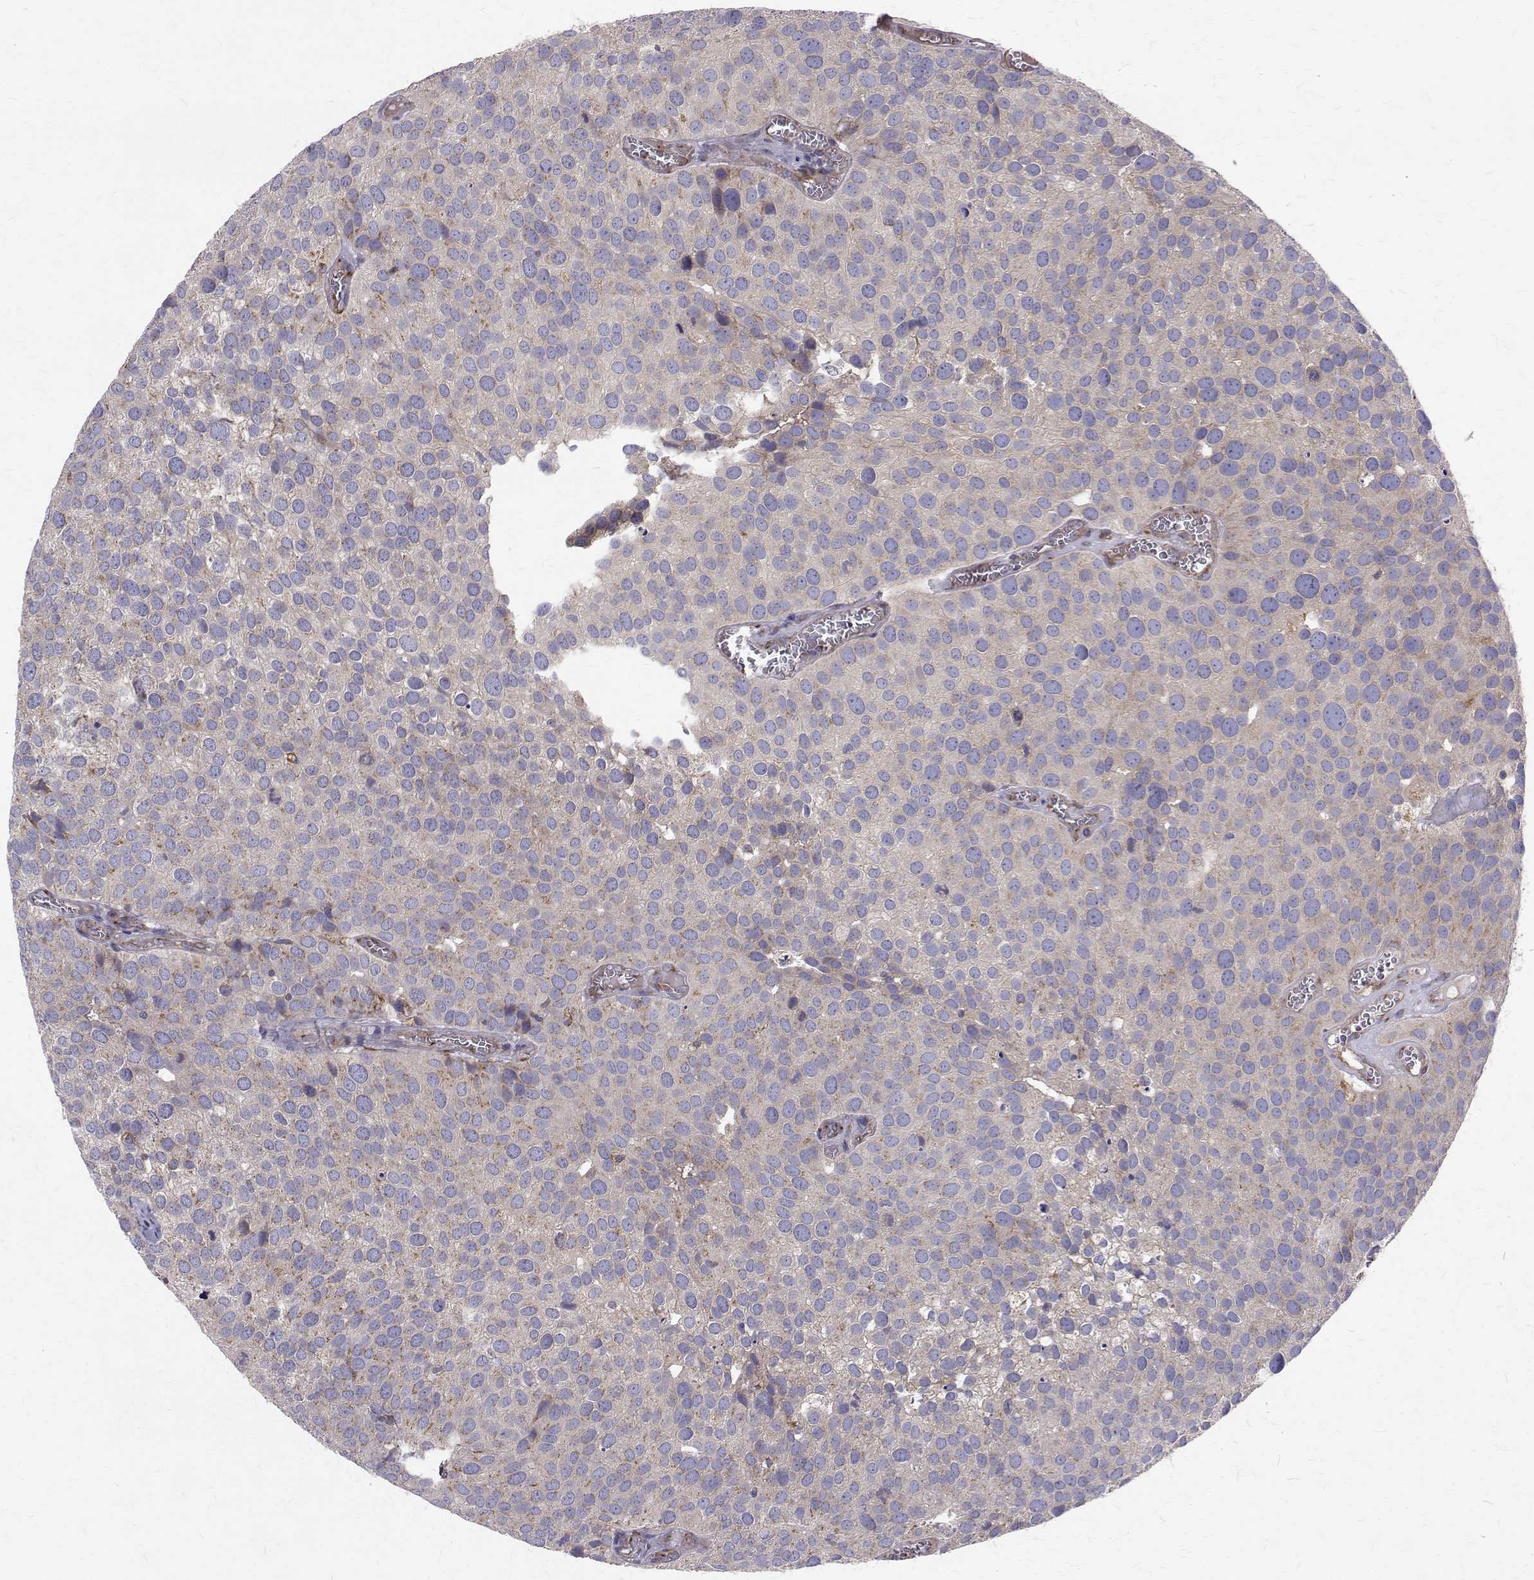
{"staining": {"intensity": "moderate", "quantity": "<25%", "location": "cytoplasmic/membranous"}, "tissue": "urothelial cancer", "cell_type": "Tumor cells", "image_type": "cancer", "snomed": [{"axis": "morphology", "description": "Urothelial carcinoma, Low grade"}, {"axis": "topography", "description": "Urinary bladder"}], "caption": "Immunohistochemistry of human low-grade urothelial carcinoma shows low levels of moderate cytoplasmic/membranous expression in about <25% of tumor cells.", "gene": "ARFGAP1", "patient": {"sex": "female", "age": 69}}